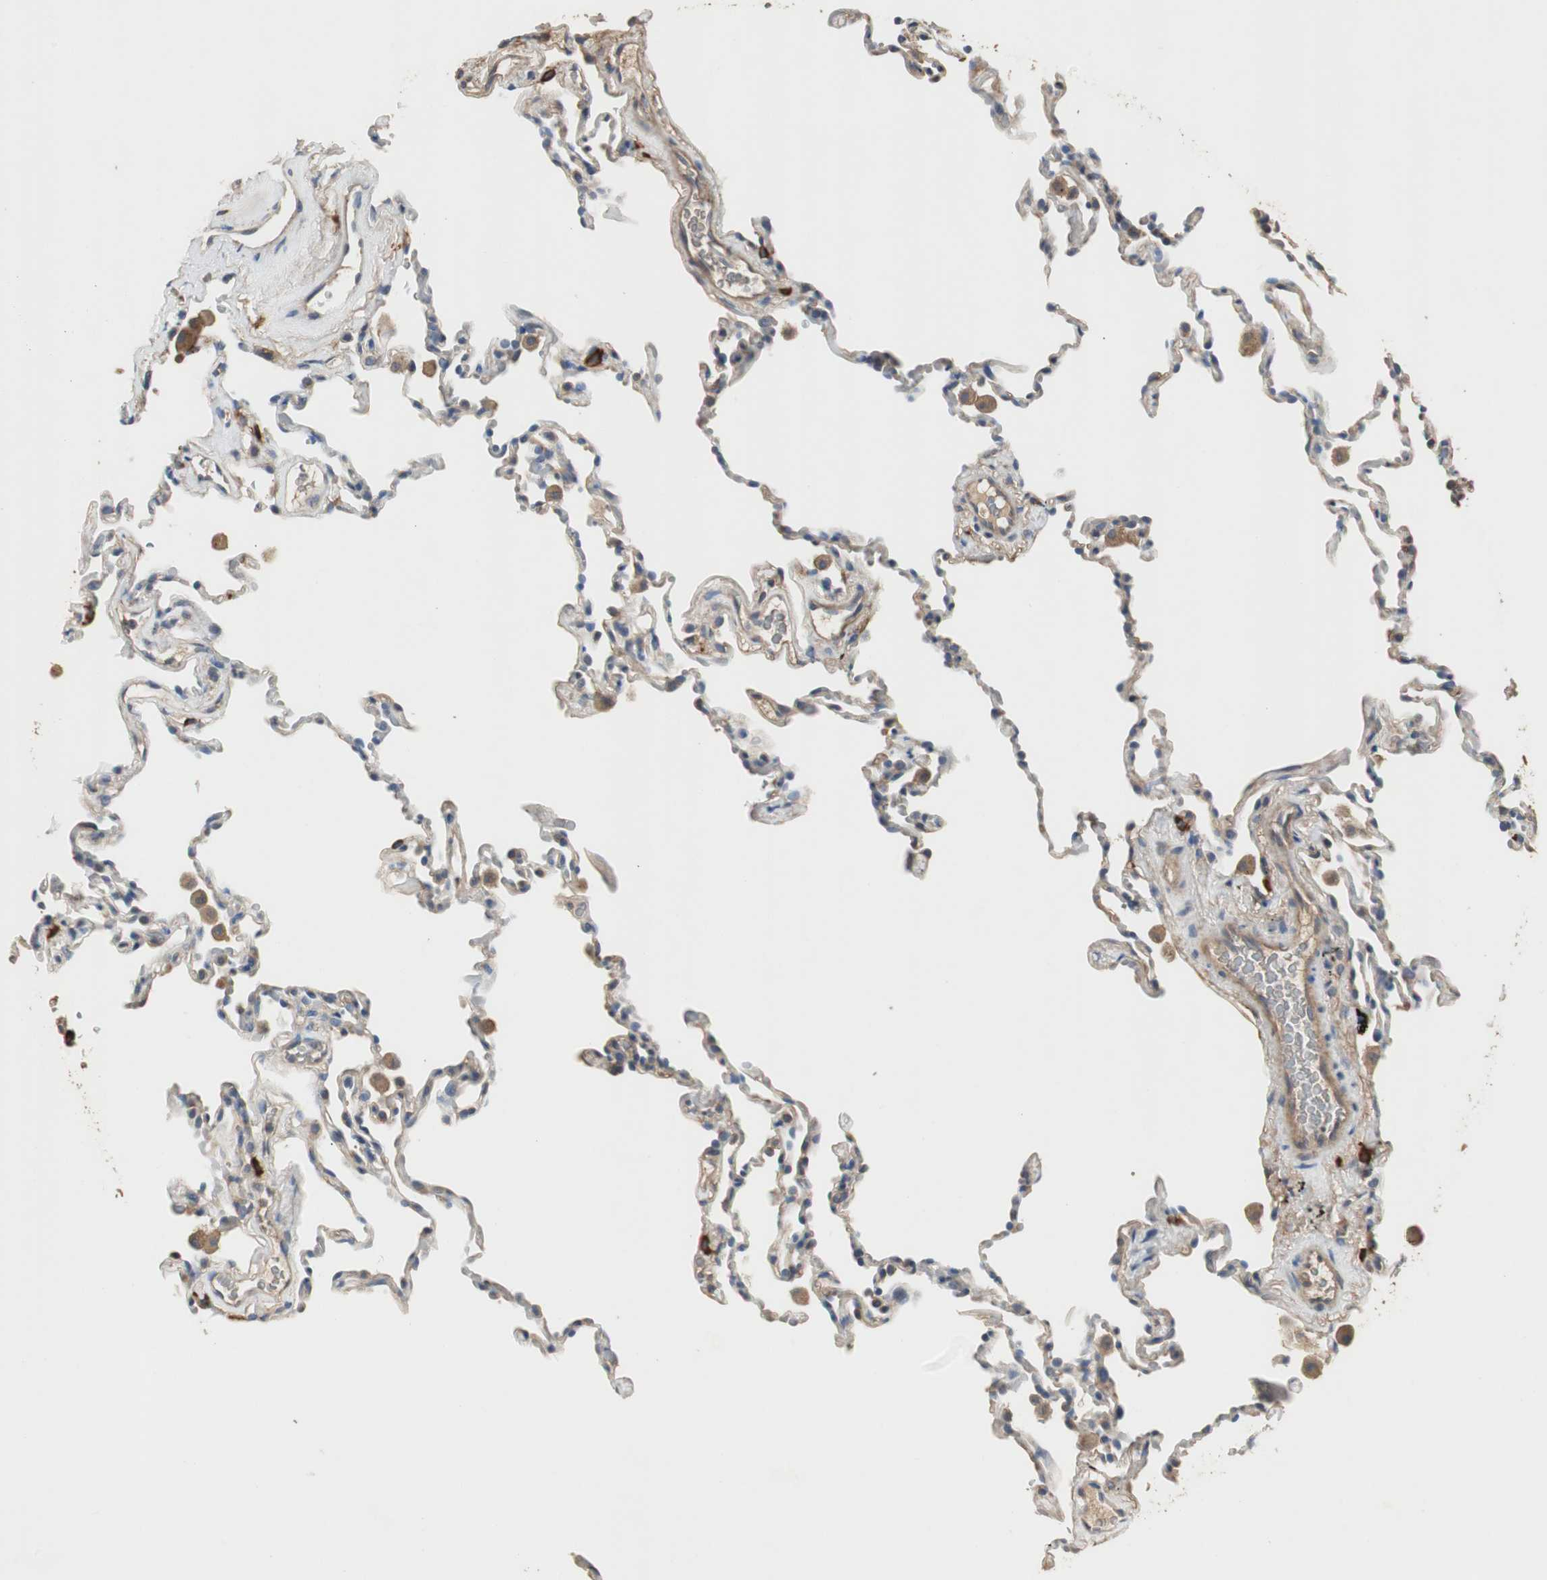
{"staining": {"intensity": "weak", "quantity": "<25%", "location": "cytoplasmic/membranous"}, "tissue": "lung", "cell_type": "Alveolar cells", "image_type": "normal", "snomed": [{"axis": "morphology", "description": "Normal tissue, NOS"}, {"axis": "morphology", "description": "Soft tissue tumor metastatic"}, {"axis": "topography", "description": "Lung"}], "caption": "The micrograph displays no significant positivity in alveolar cells of lung. (DAB (3,3'-diaminobenzidine) immunohistochemistry (IHC), high magnification).", "gene": "TNFRSF14", "patient": {"sex": "male", "age": 59}}